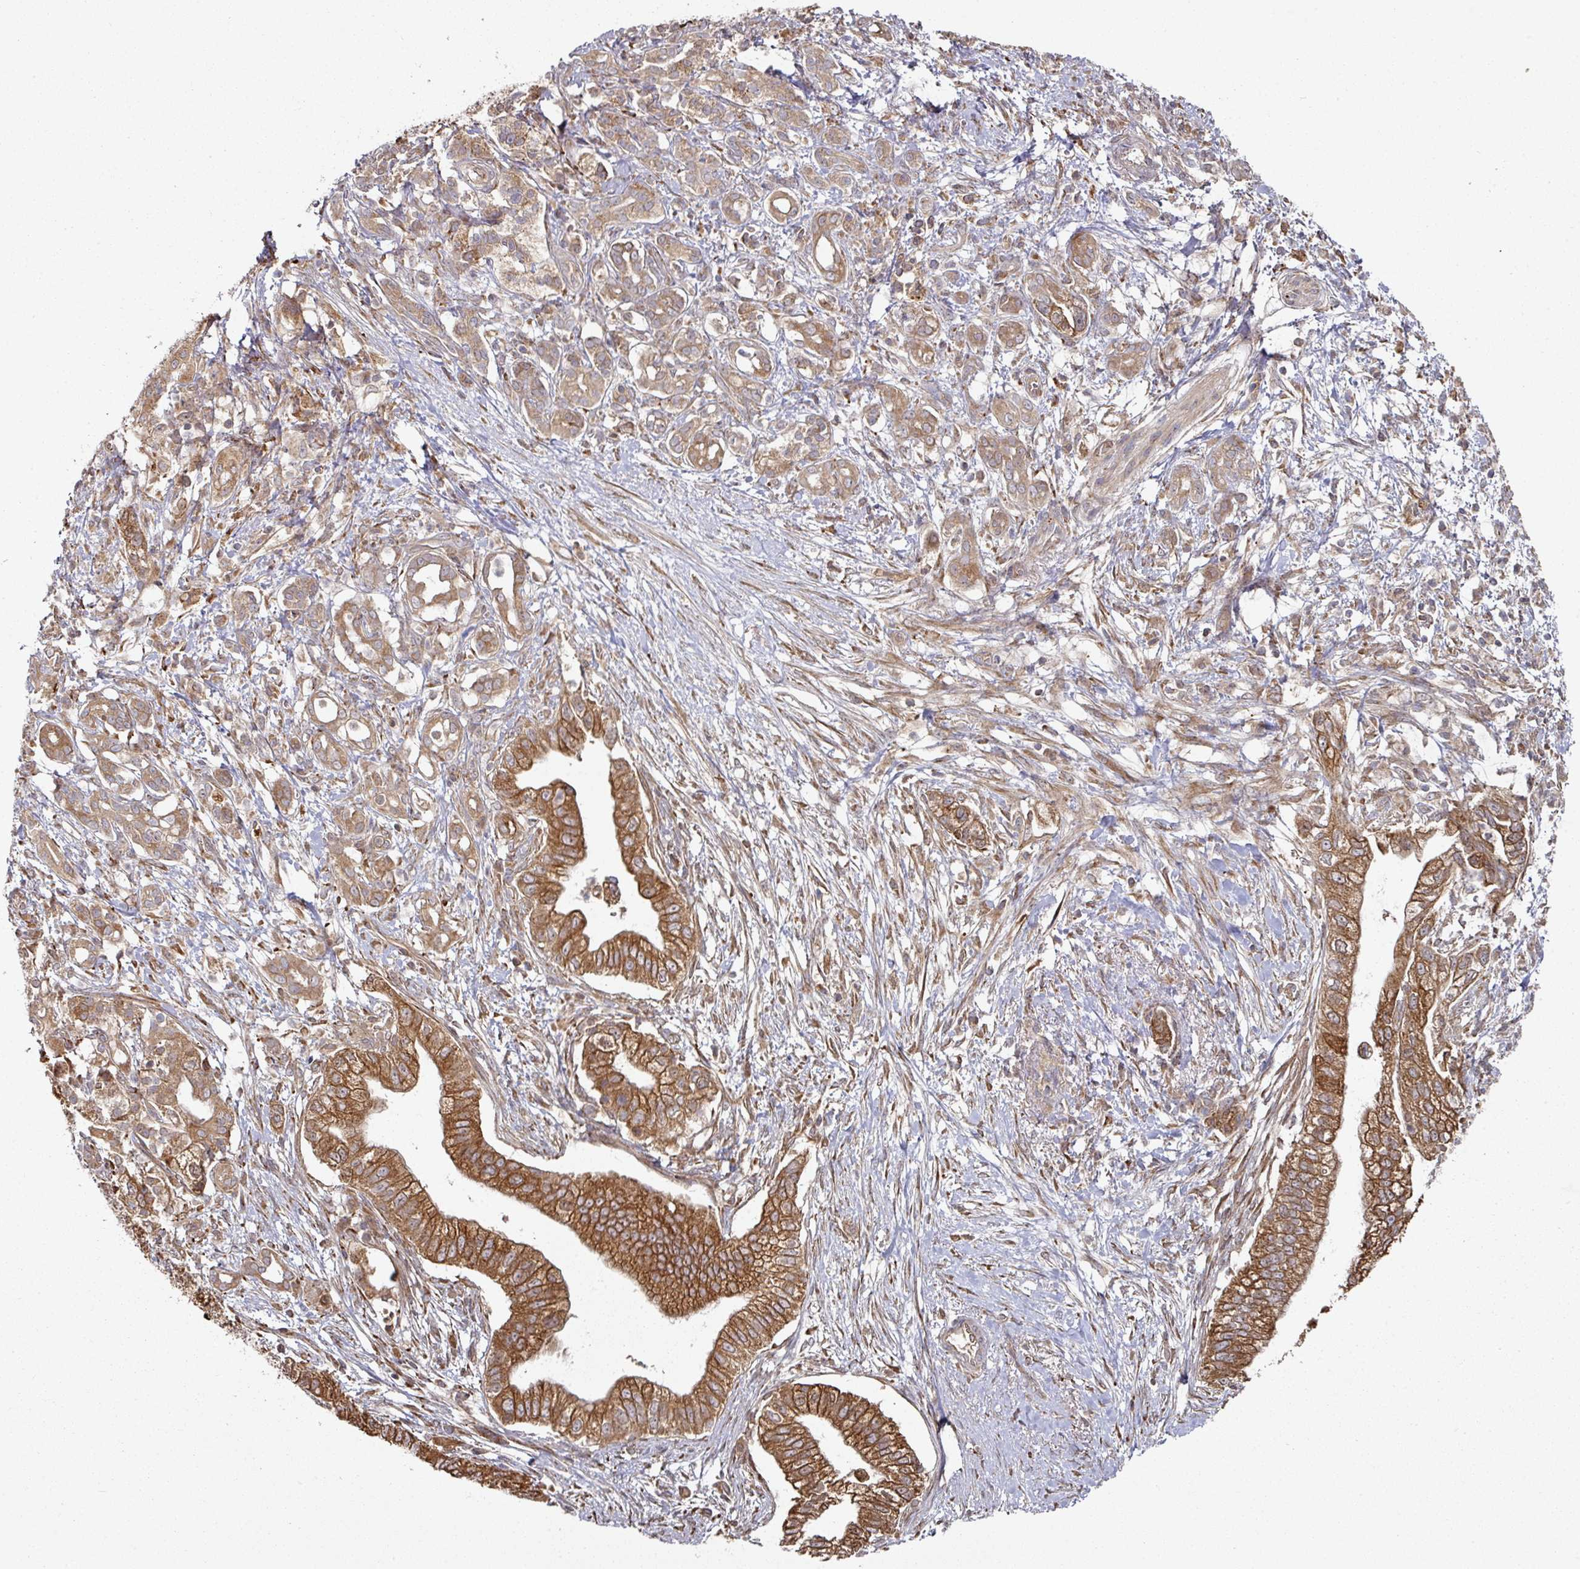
{"staining": {"intensity": "moderate", "quantity": ">75%", "location": "cytoplasmic/membranous"}, "tissue": "pancreatic cancer", "cell_type": "Tumor cells", "image_type": "cancer", "snomed": [{"axis": "morphology", "description": "Adenocarcinoma, NOS"}, {"axis": "topography", "description": "Pancreas"}], "caption": "Adenocarcinoma (pancreatic) stained for a protein (brown) shows moderate cytoplasmic/membranous positive expression in approximately >75% of tumor cells.", "gene": "CEP95", "patient": {"sex": "male", "age": 70}}